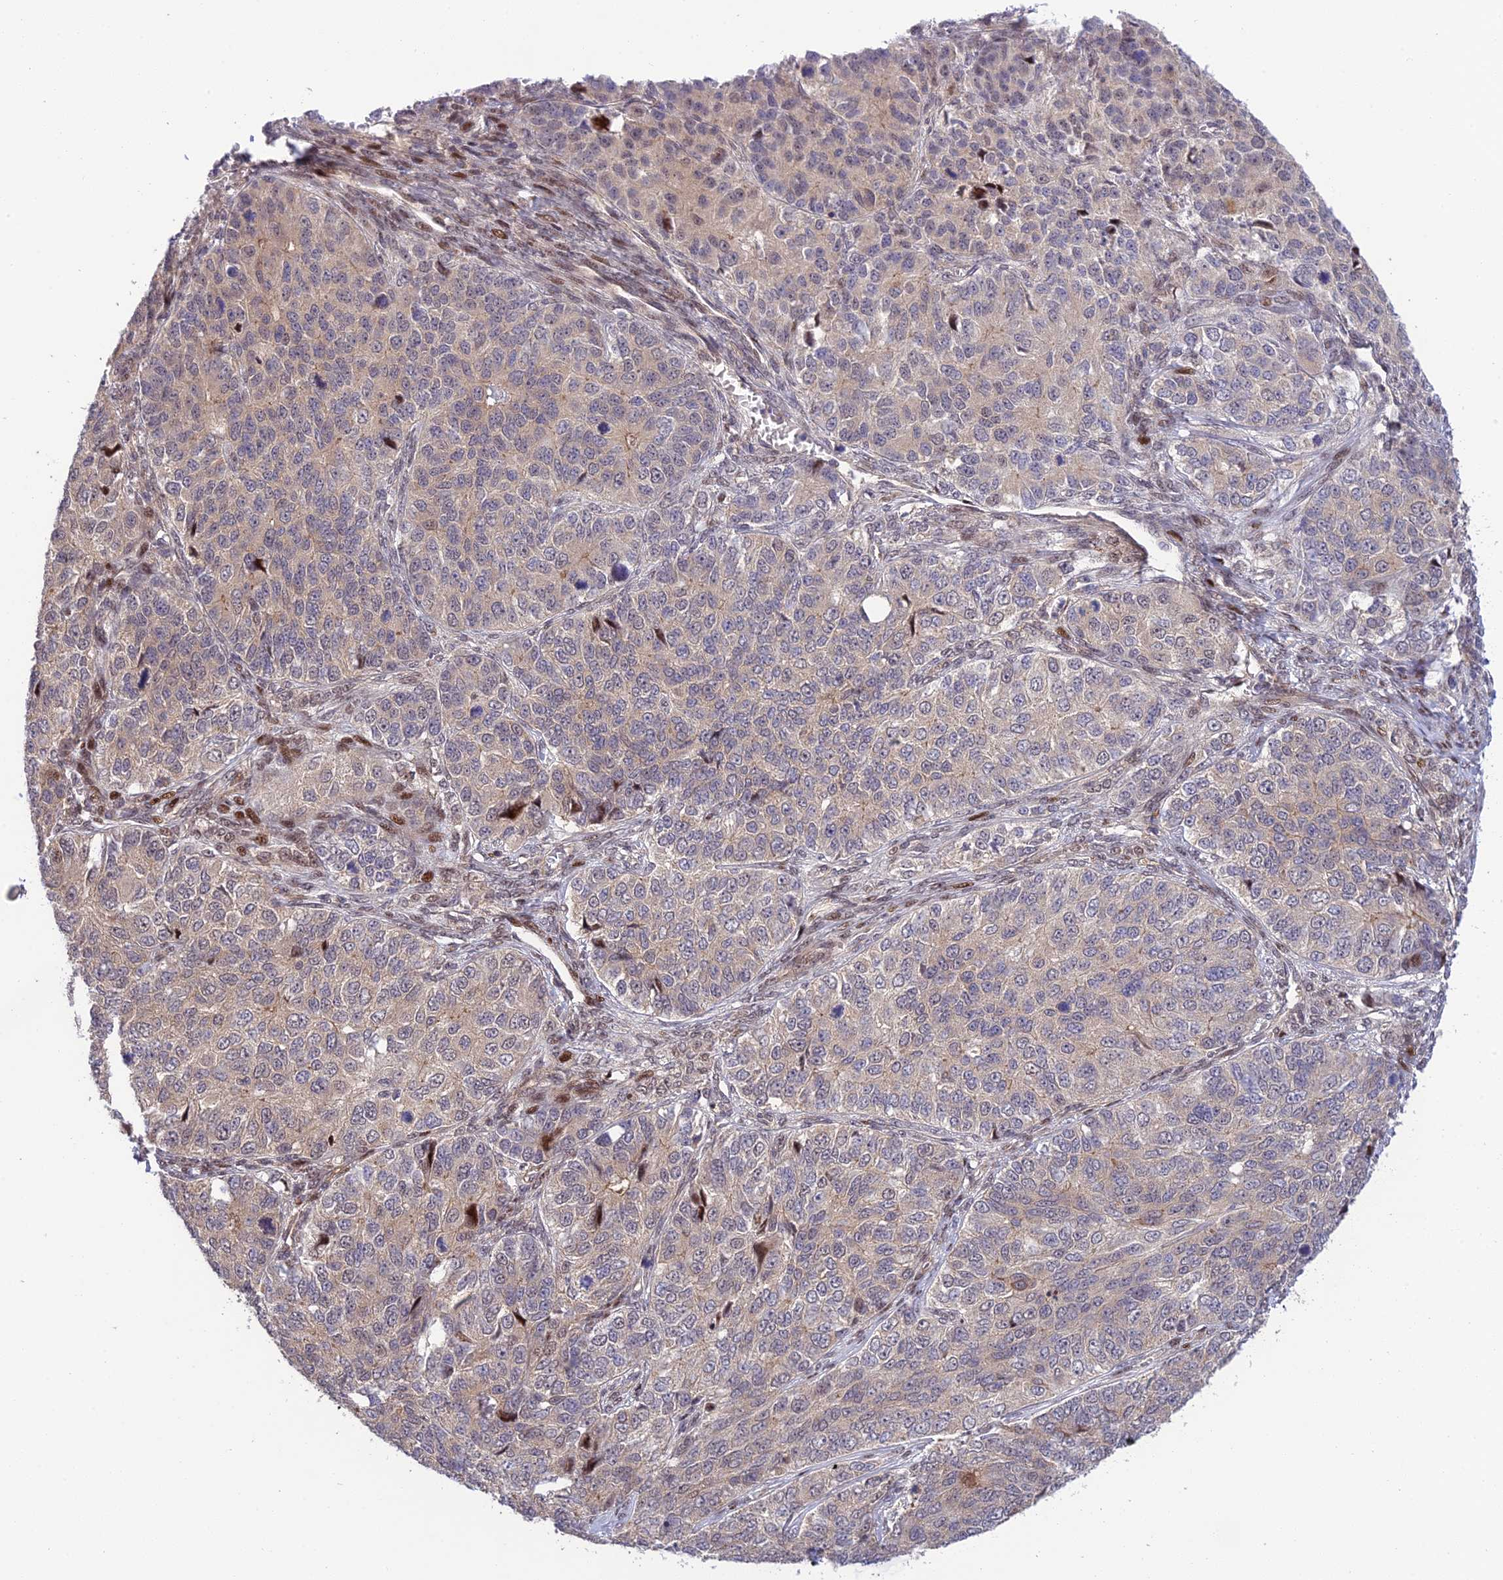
{"staining": {"intensity": "negative", "quantity": "none", "location": "none"}, "tissue": "ovarian cancer", "cell_type": "Tumor cells", "image_type": "cancer", "snomed": [{"axis": "morphology", "description": "Carcinoma, endometroid"}, {"axis": "topography", "description": "Ovary"}], "caption": "Tumor cells are negative for brown protein staining in ovarian endometroid carcinoma. The staining is performed using DAB brown chromogen with nuclei counter-stained in using hematoxylin.", "gene": "ZNF584", "patient": {"sex": "female", "age": 51}}